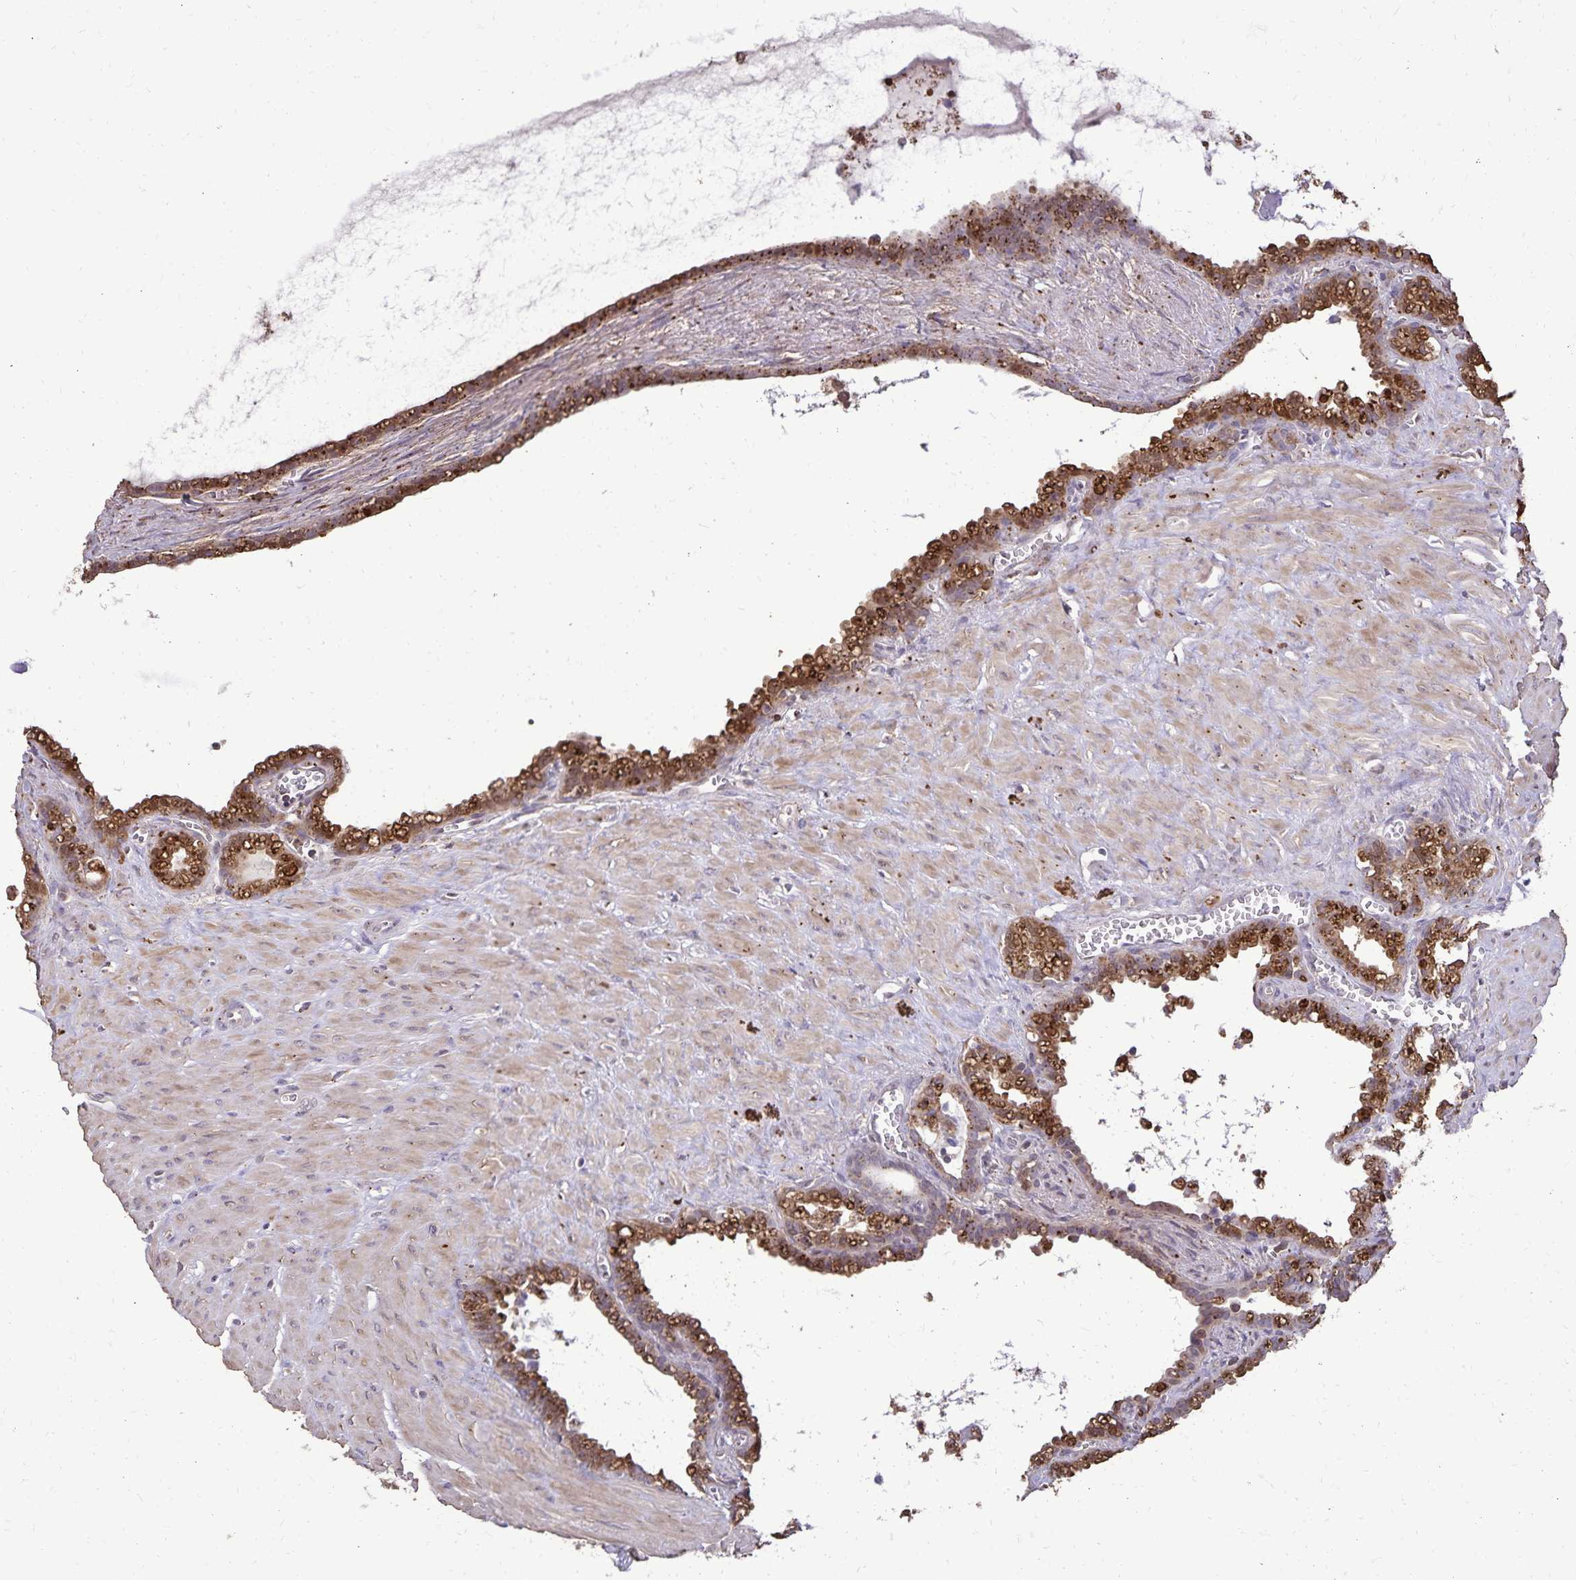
{"staining": {"intensity": "strong", "quantity": ">75%", "location": "cytoplasmic/membranous"}, "tissue": "seminal vesicle", "cell_type": "Glandular cells", "image_type": "normal", "snomed": [{"axis": "morphology", "description": "Normal tissue, NOS"}, {"axis": "topography", "description": "Seminal veicle"}], "caption": "A high amount of strong cytoplasmic/membranous staining is appreciated in about >75% of glandular cells in benign seminal vesicle.", "gene": "CHMP1B", "patient": {"sex": "male", "age": 76}}